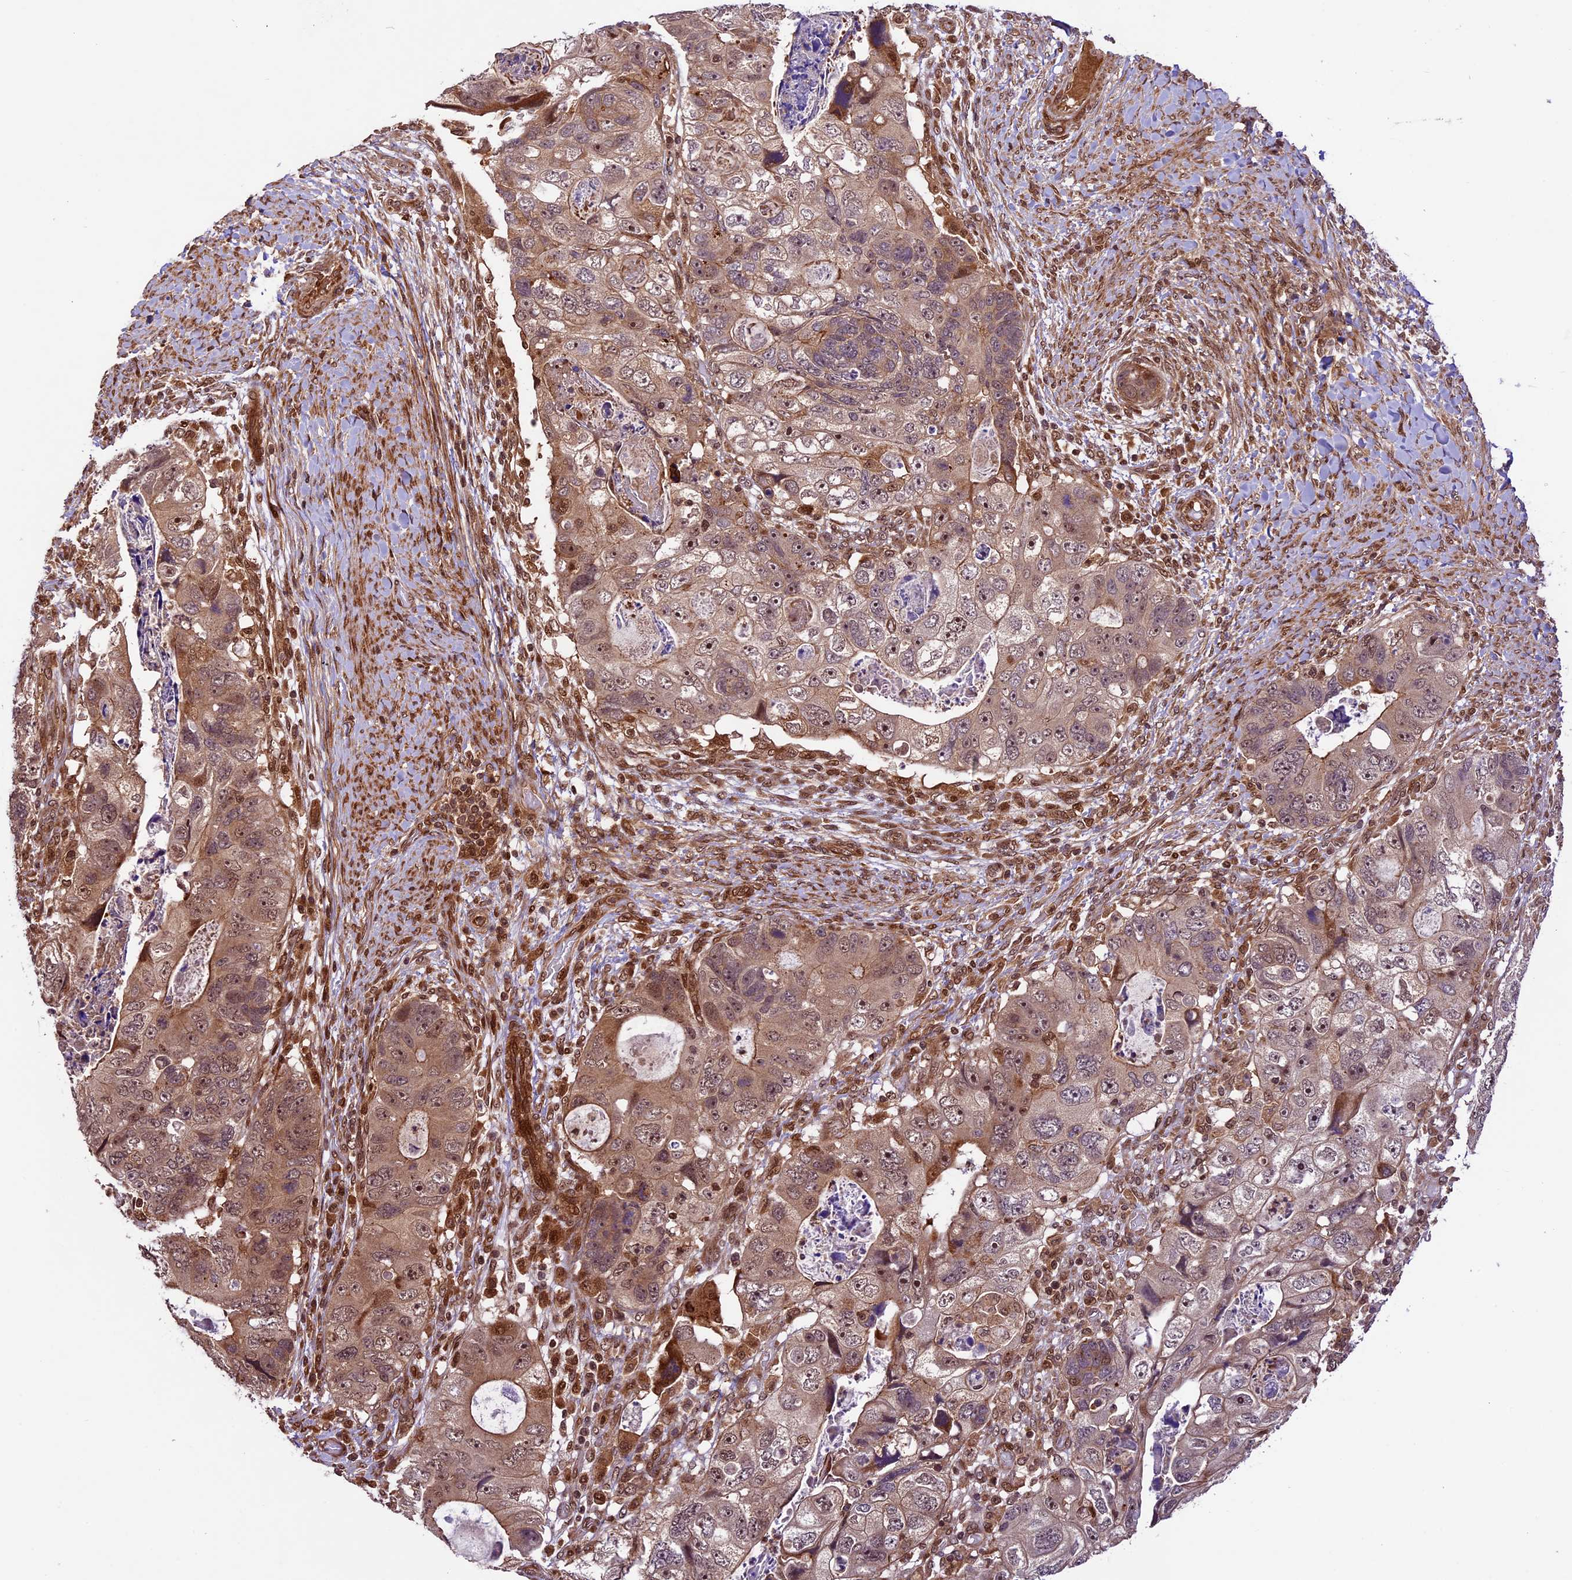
{"staining": {"intensity": "moderate", "quantity": ">75%", "location": "cytoplasmic/membranous,nuclear"}, "tissue": "colorectal cancer", "cell_type": "Tumor cells", "image_type": "cancer", "snomed": [{"axis": "morphology", "description": "Adenocarcinoma, NOS"}, {"axis": "topography", "description": "Rectum"}], "caption": "Moderate cytoplasmic/membranous and nuclear positivity for a protein is seen in about >75% of tumor cells of colorectal cancer (adenocarcinoma) using immunohistochemistry.", "gene": "DHX38", "patient": {"sex": "male", "age": 59}}